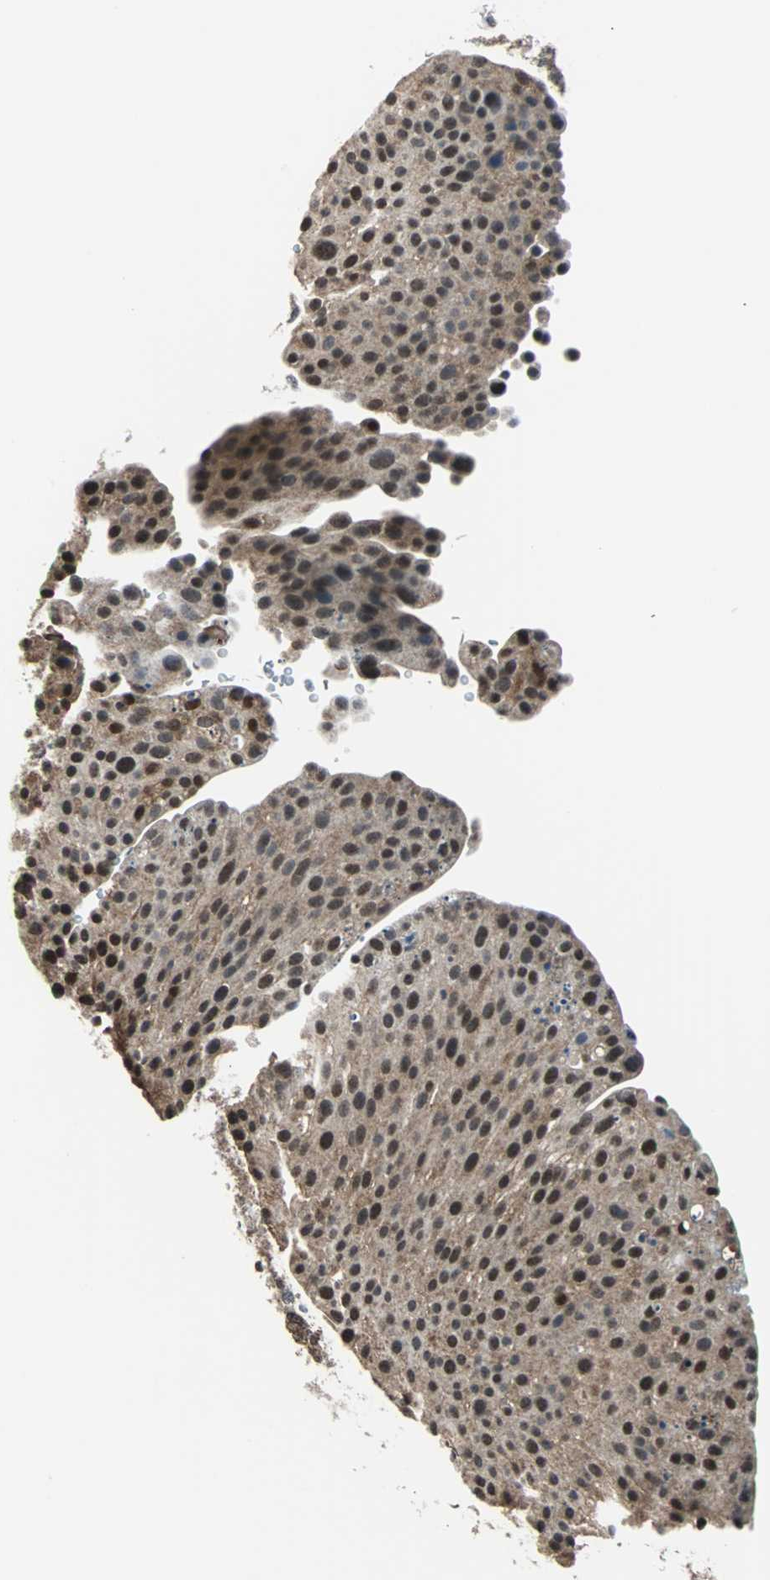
{"staining": {"intensity": "moderate", "quantity": ">75%", "location": "cytoplasmic/membranous,nuclear"}, "tissue": "urothelial cancer", "cell_type": "Tumor cells", "image_type": "cancer", "snomed": [{"axis": "morphology", "description": "Urothelial carcinoma, Low grade"}, {"axis": "topography", "description": "Smooth muscle"}, {"axis": "topography", "description": "Urinary bladder"}], "caption": "Urothelial cancer tissue shows moderate cytoplasmic/membranous and nuclear staining in about >75% of tumor cells", "gene": "VCP", "patient": {"sex": "male", "age": 60}}